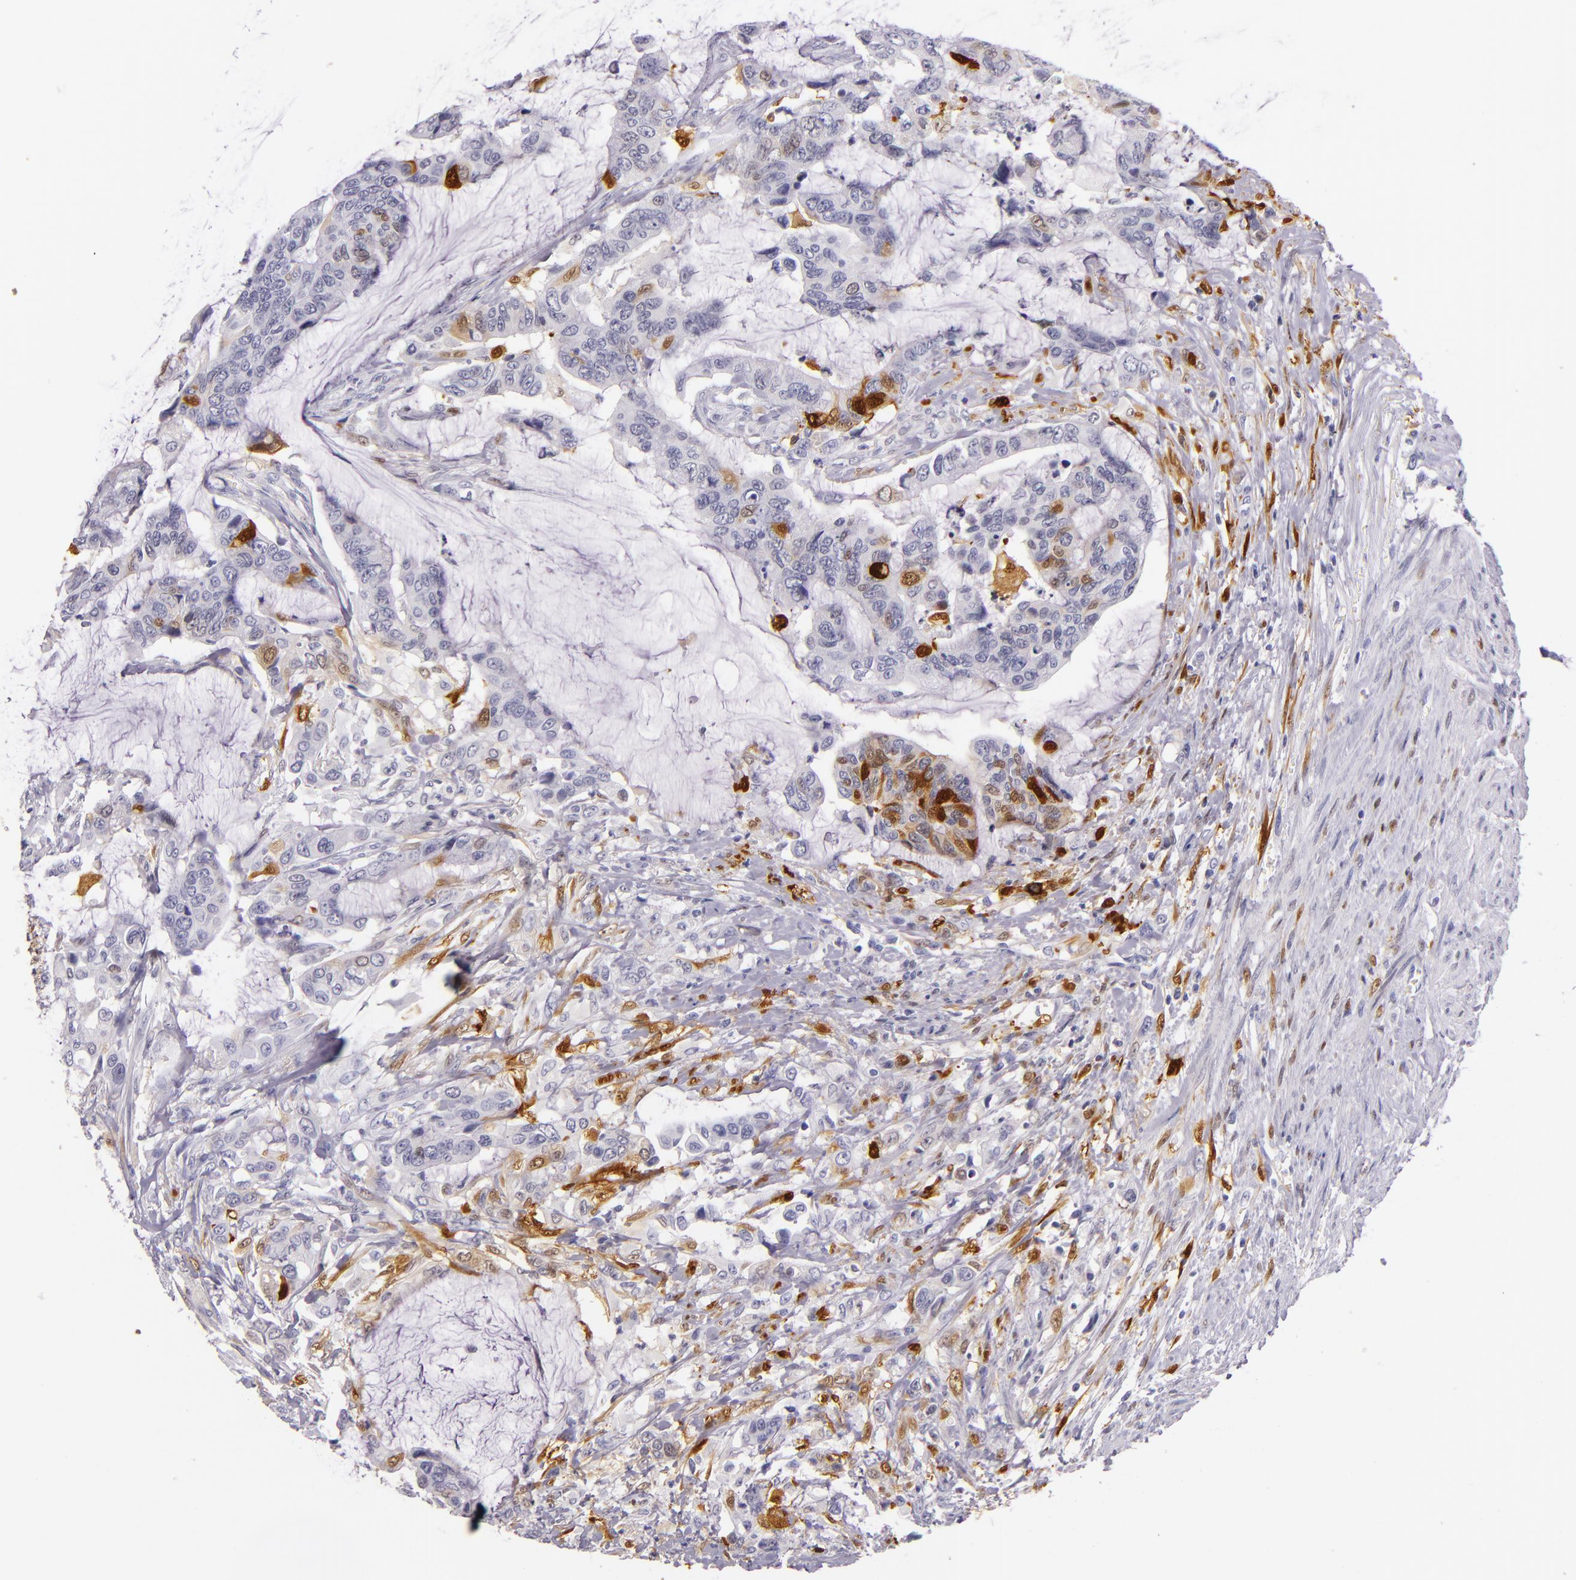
{"staining": {"intensity": "weak", "quantity": "<25%", "location": "nuclear"}, "tissue": "colorectal cancer", "cell_type": "Tumor cells", "image_type": "cancer", "snomed": [{"axis": "morphology", "description": "Adenocarcinoma, NOS"}, {"axis": "topography", "description": "Rectum"}], "caption": "IHC of human adenocarcinoma (colorectal) reveals no positivity in tumor cells.", "gene": "MT1A", "patient": {"sex": "female", "age": 59}}